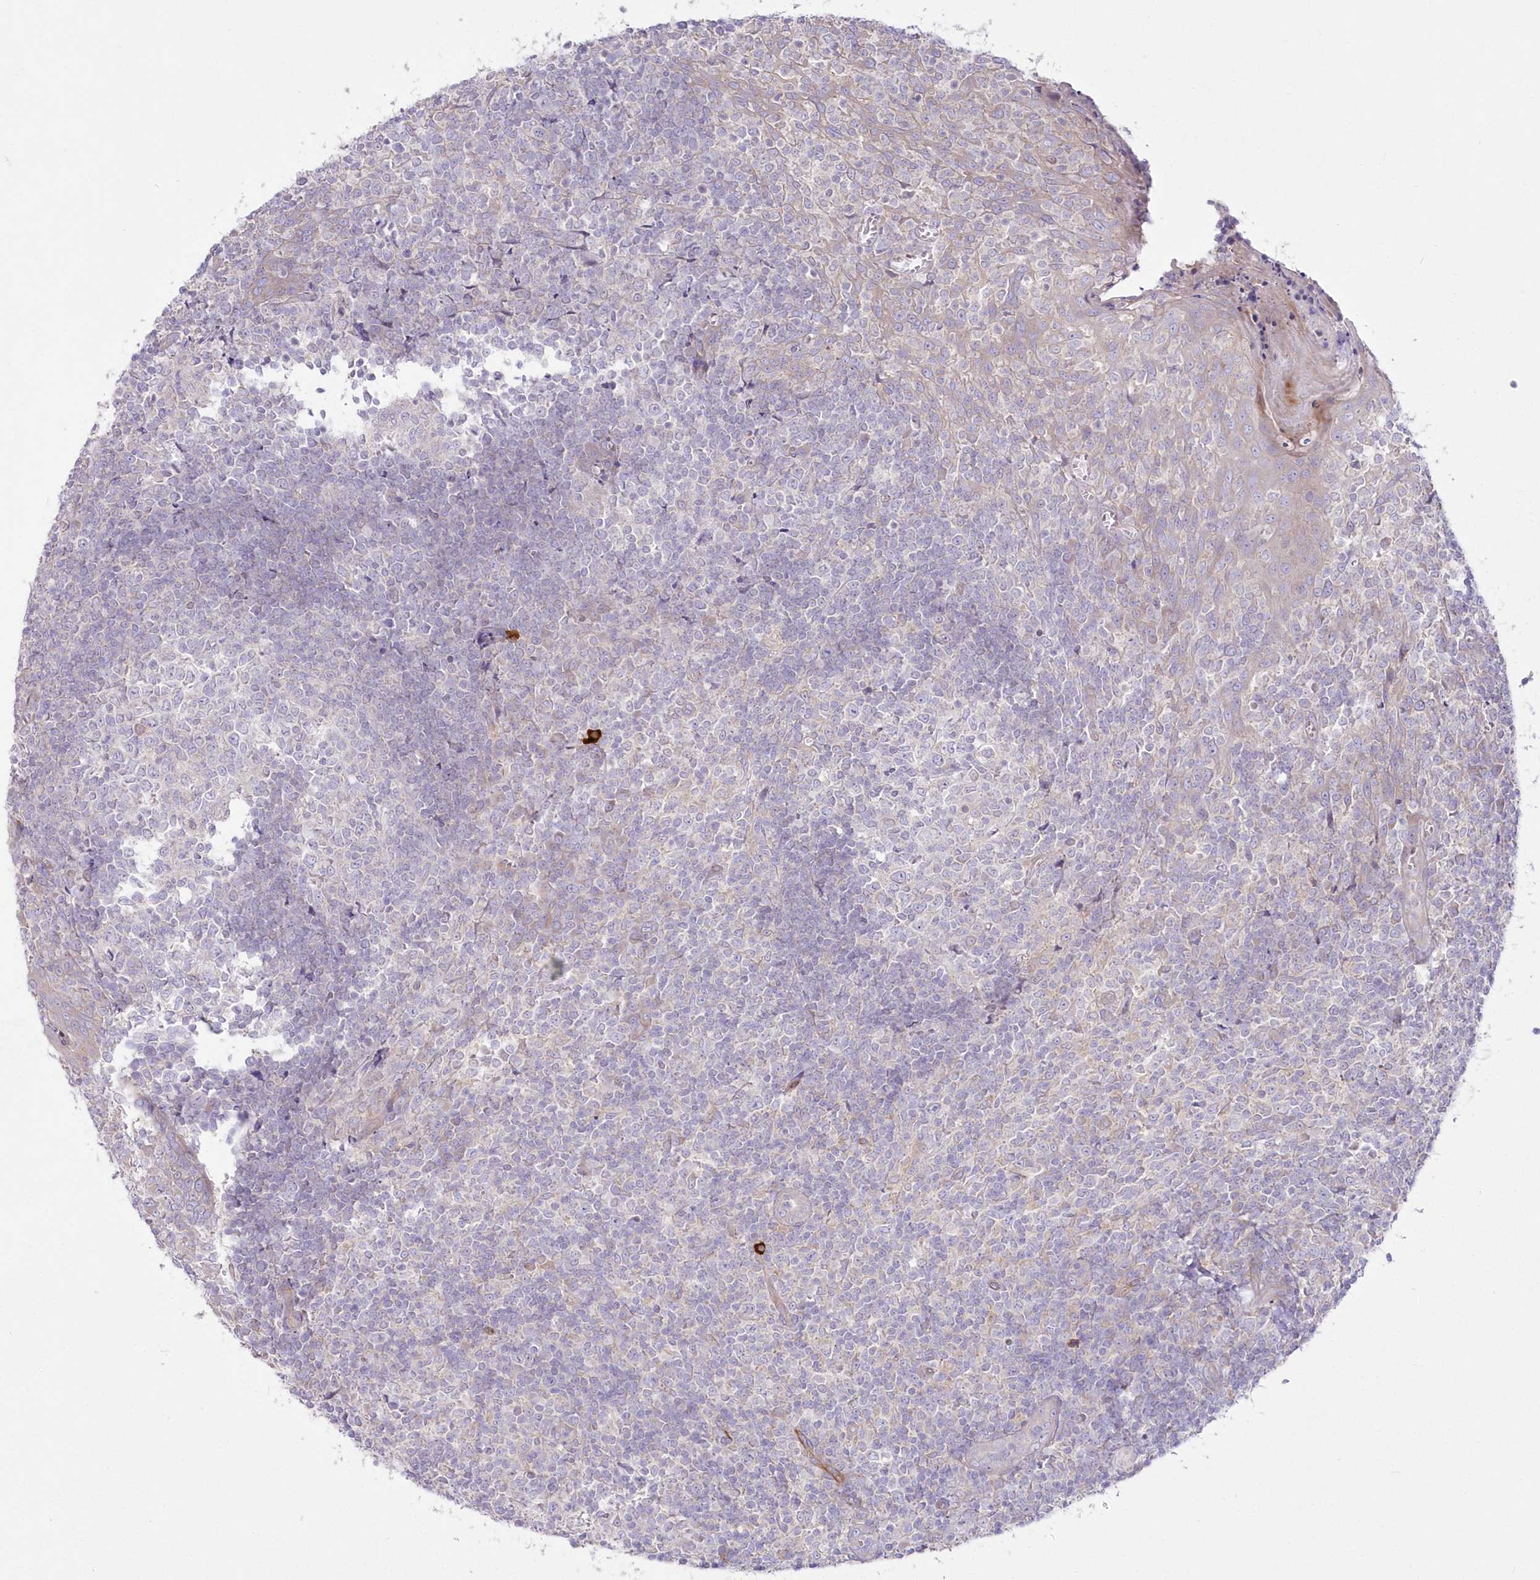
{"staining": {"intensity": "moderate", "quantity": "25%-75%", "location": "cytoplasmic/membranous"}, "tissue": "tonsil", "cell_type": "Germinal center cells", "image_type": "normal", "snomed": [{"axis": "morphology", "description": "Normal tissue, NOS"}, {"axis": "topography", "description": "Tonsil"}], "caption": "Immunohistochemical staining of normal tonsil displays medium levels of moderate cytoplasmic/membranous positivity in approximately 25%-75% of germinal center cells.", "gene": "ZNF843", "patient": {"sex": "female", "age": 19}}